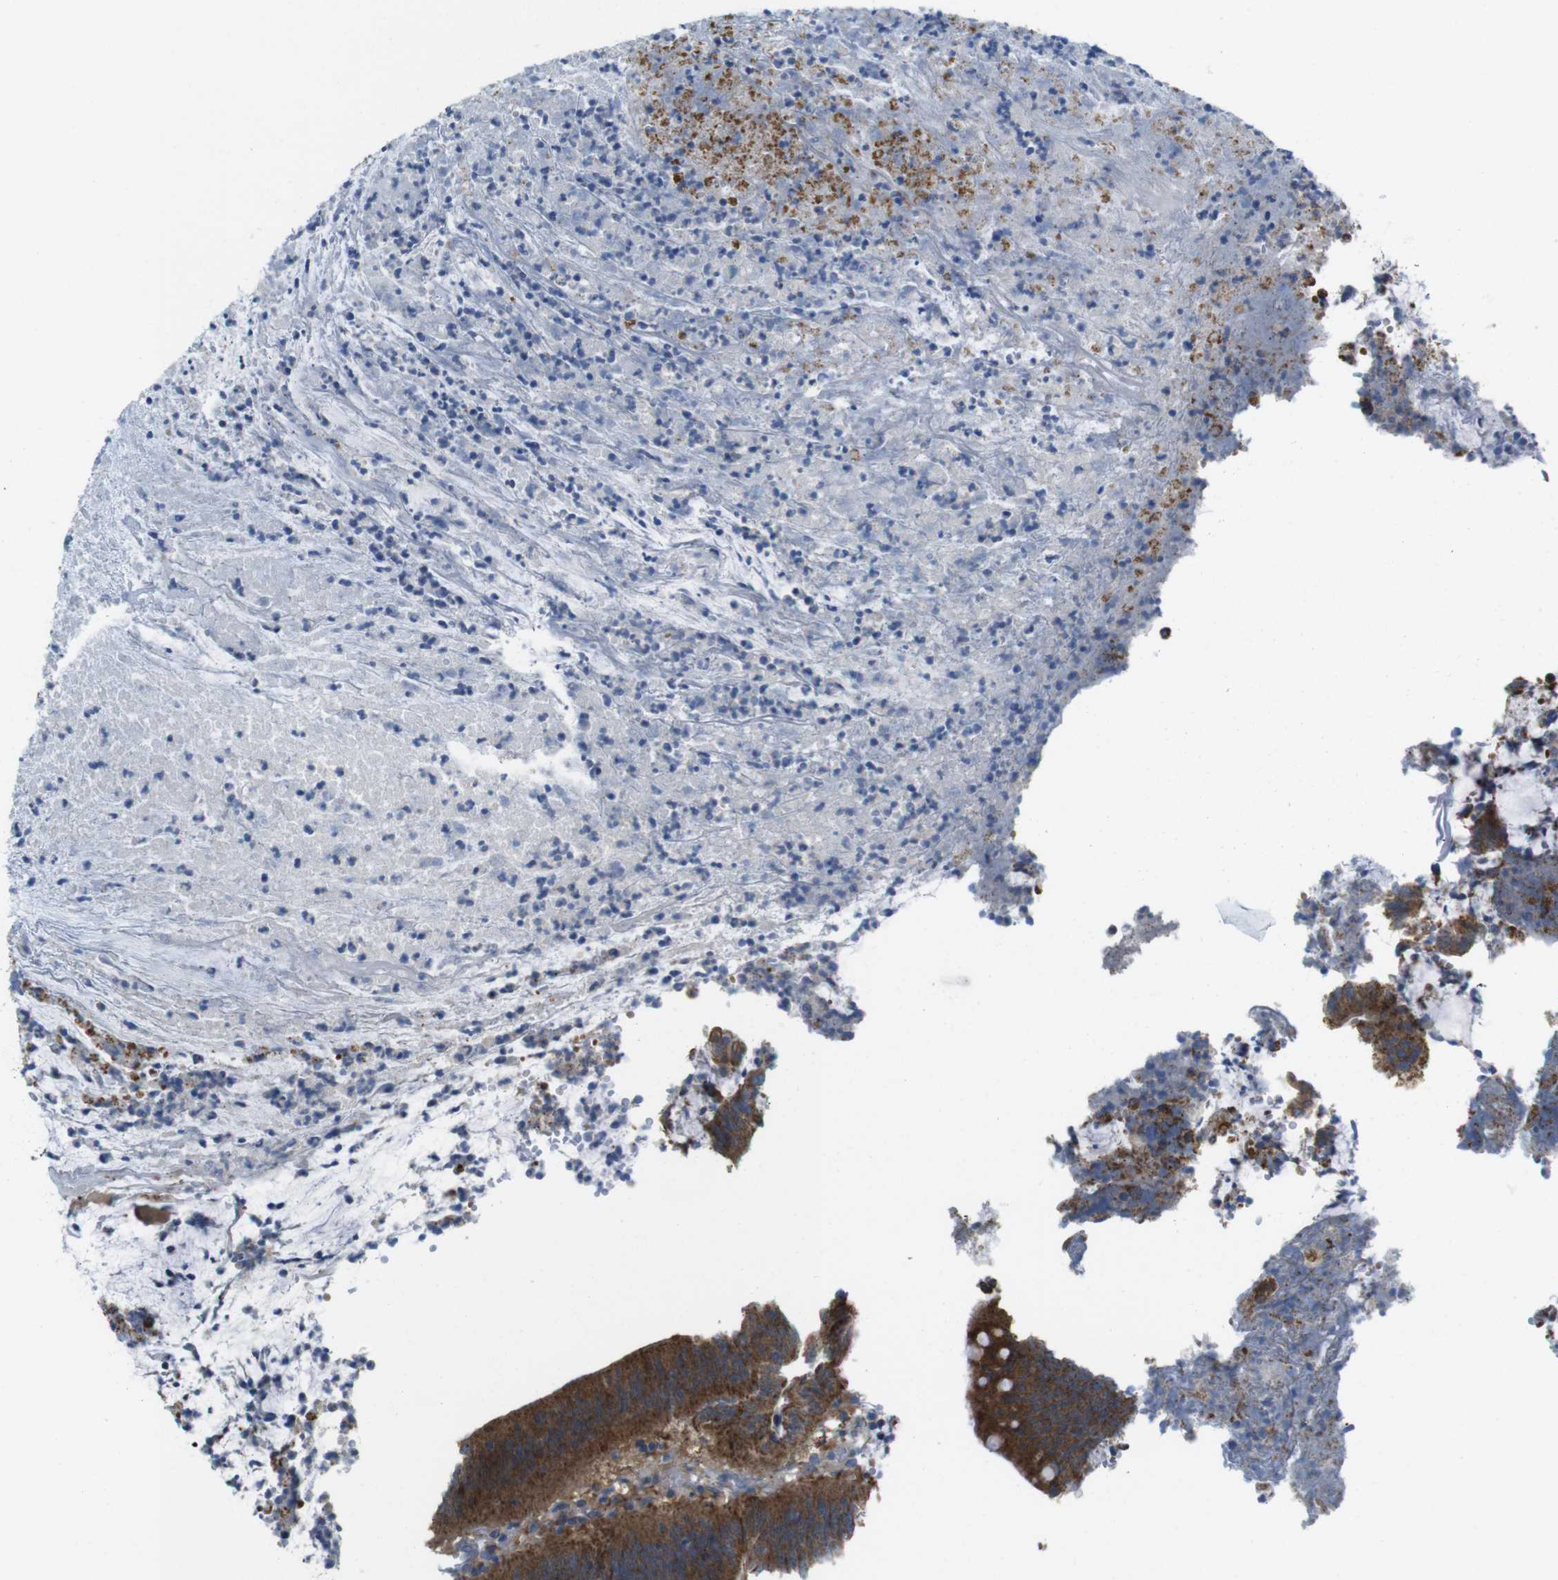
{"staining": {"intensity": "strong", "quantity": ">75%", "location": "cytoplasmic/membranous"}, "tissue": "colorectal cancer", "cell_type": "Tumor cells", "image_type": "cancer", "snomed": [{"axis": "morphology", "description": "Adenocarcinoma, NOS"}, {"axis": "topography", "description": "Rectum"}], "caption": "IHC of colorectal cancer (adenocarcinoma) exhibits high levels of strong cytoplasmic/membranous positivity in about >75% of tumor cells.", "gene": "MARCHF1", "patient": {"sex": "female", "age": 66}}